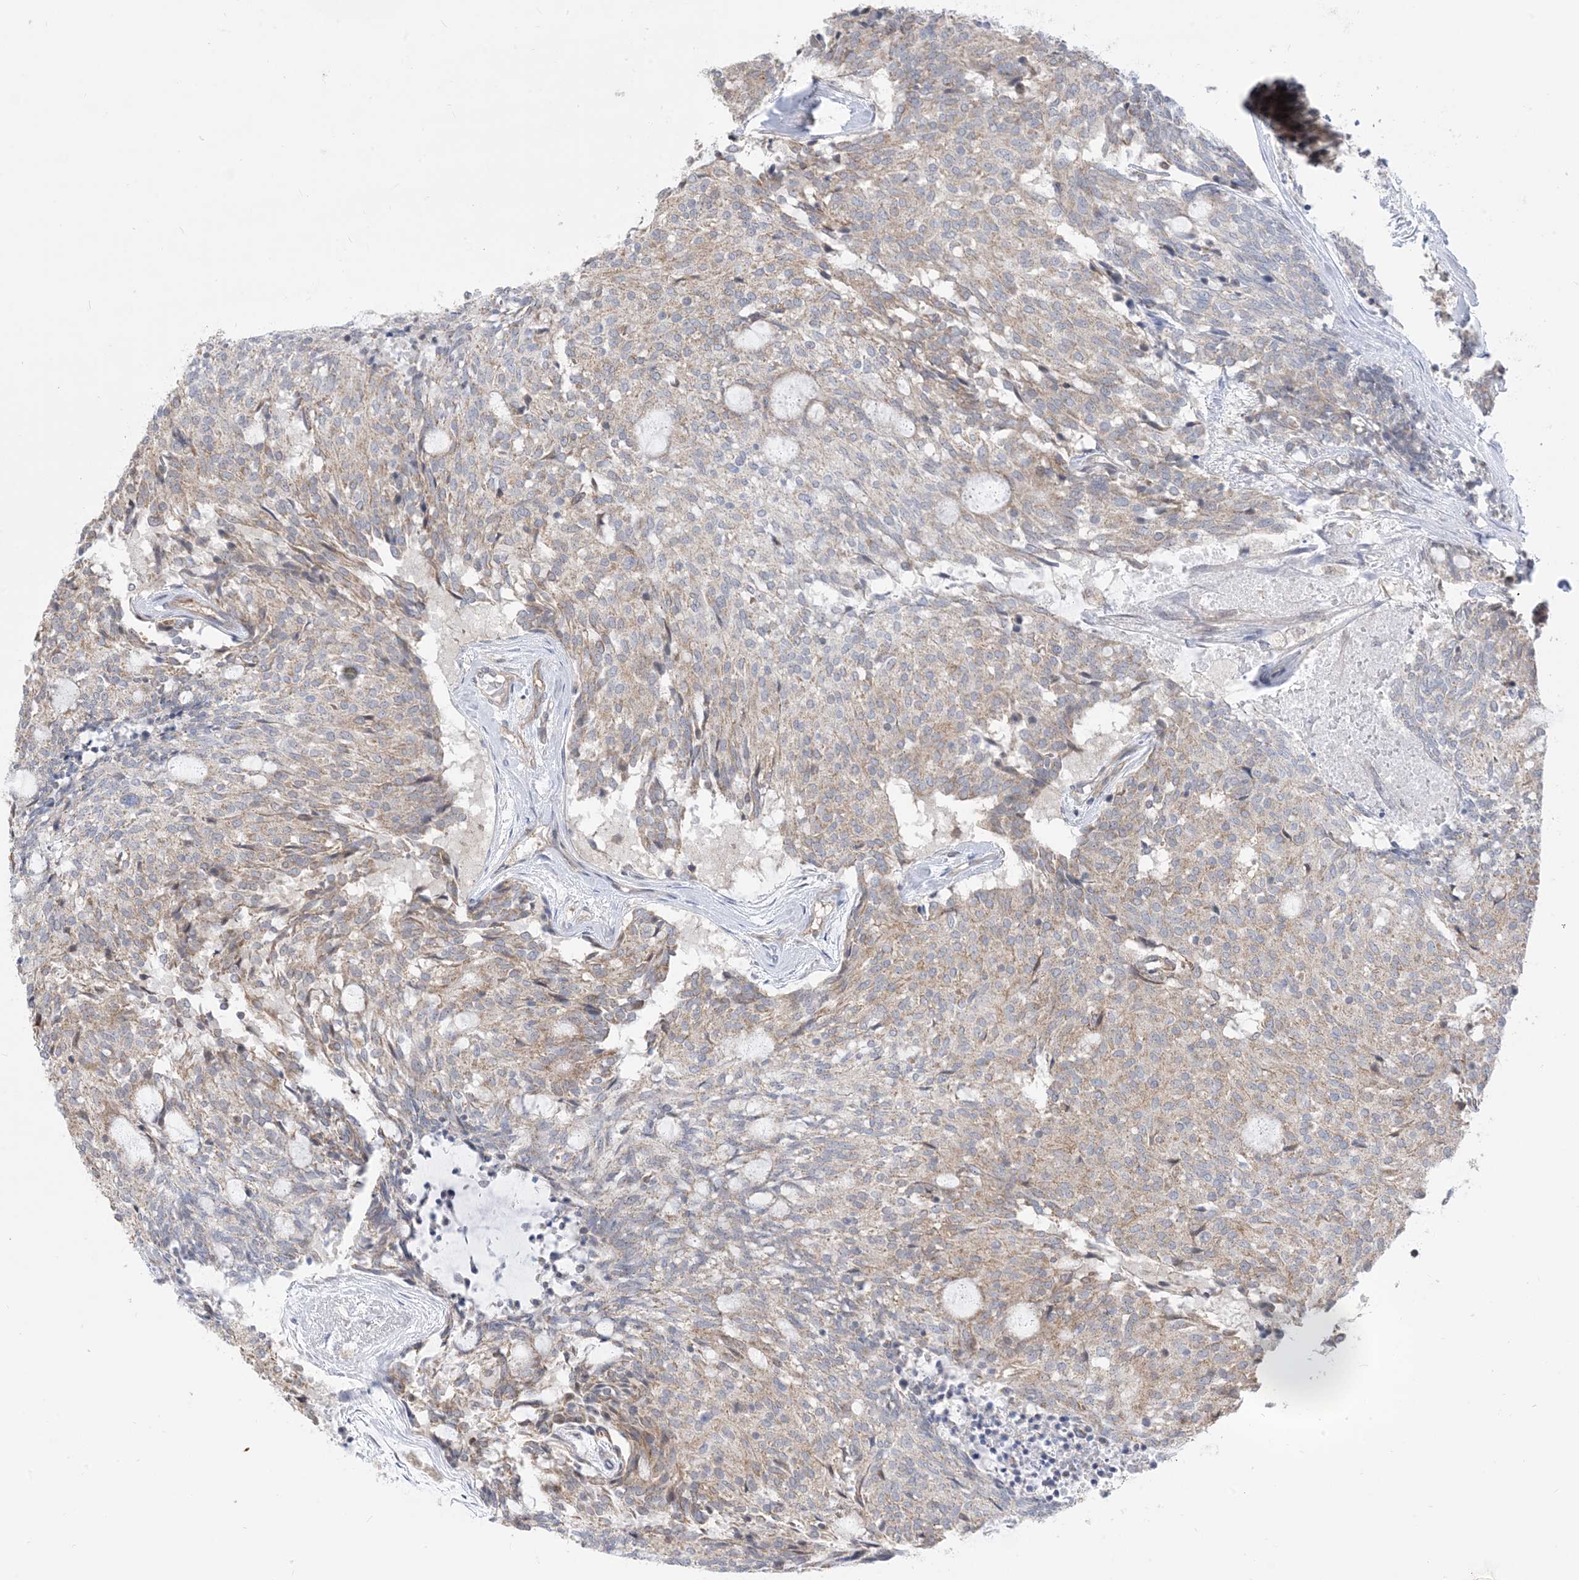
{"staining": {"intensity": "weak", "quantity": "25%-75%", "location": "cytoplasmic/membranous"}, "tissue": "carcinoid", "cell_type": "Tumor cells", "image_type": "cancer", "snomed": [{"axis": "morphology", "description": "Carcinoid, malignant, NOS"}, {"axis": "topography", "description": "Pancreas"}], "caption": "Immunohistochemistry (IHC) staining of carcinoid (malignant), which exhibits low levels of weak cytoplasmic/membranous expression in approximately 25%-75% of tumor cells indicating weak cytoplasmic/membranous protein expression. The staining was performed using DAB (brown) for protein detection and nuclei were counterstained in hematoxylin (blue).", "gene": "CASP4", "patient": {"sex": "female", "age": 54}}